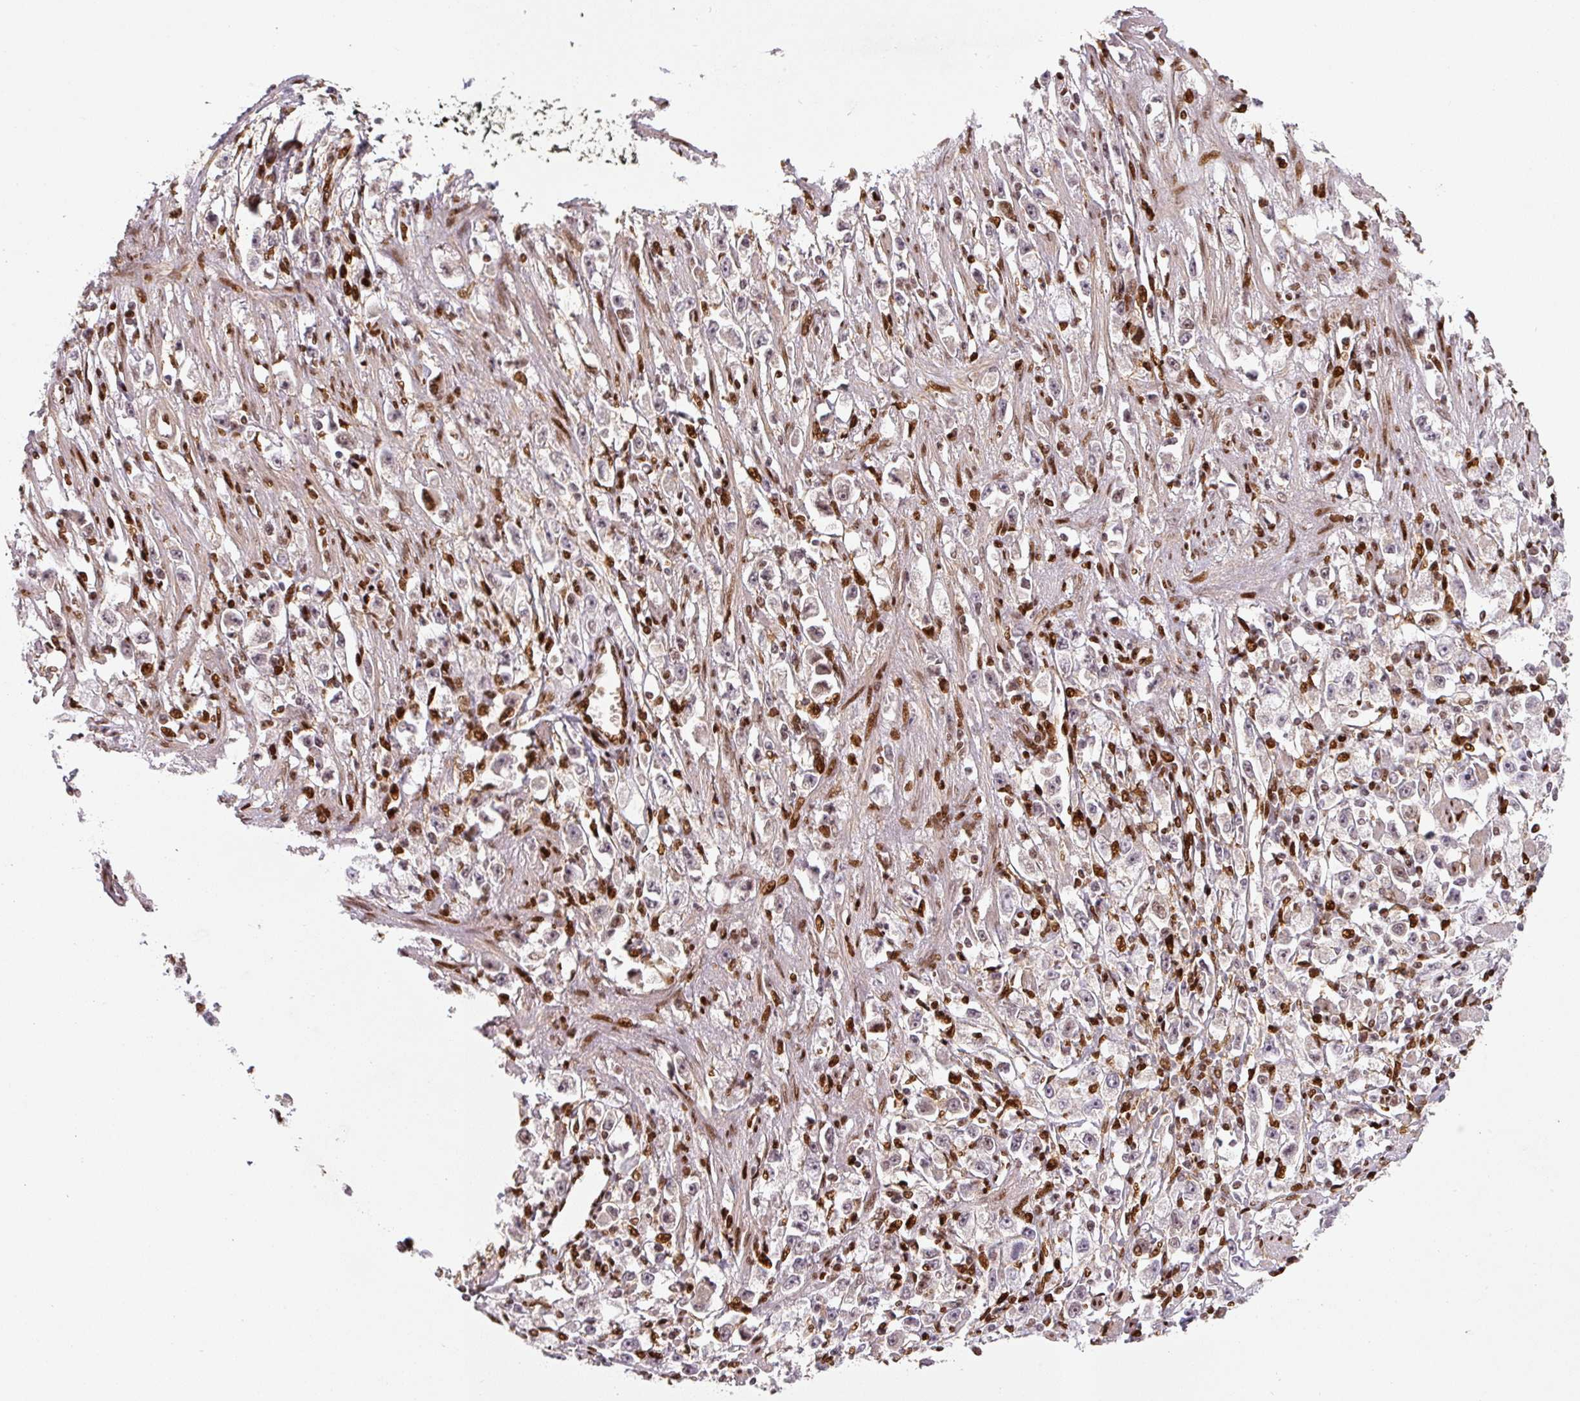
{"staining": {"intensity": "moderate", "quantity": "25%-75%", "location": "nuclear"}, "tissue": "stomach cancer", "cell_type": "Tumor cells", "image_type": "cancer", "snomed": [{"axis": "morphology", "description": "Adenocarcinoma, NOS"}, {"axis": "topography", "description": "Stomach"}], "caption": "The image reveals immunohistochemical staining of stomach cancer (adenocarcinoma). There is moderate nuclear expression is present in about 25%-75% of tumor cells.", "gene": "PYDC2", "patient": {"sex": "female", "age": 59}}